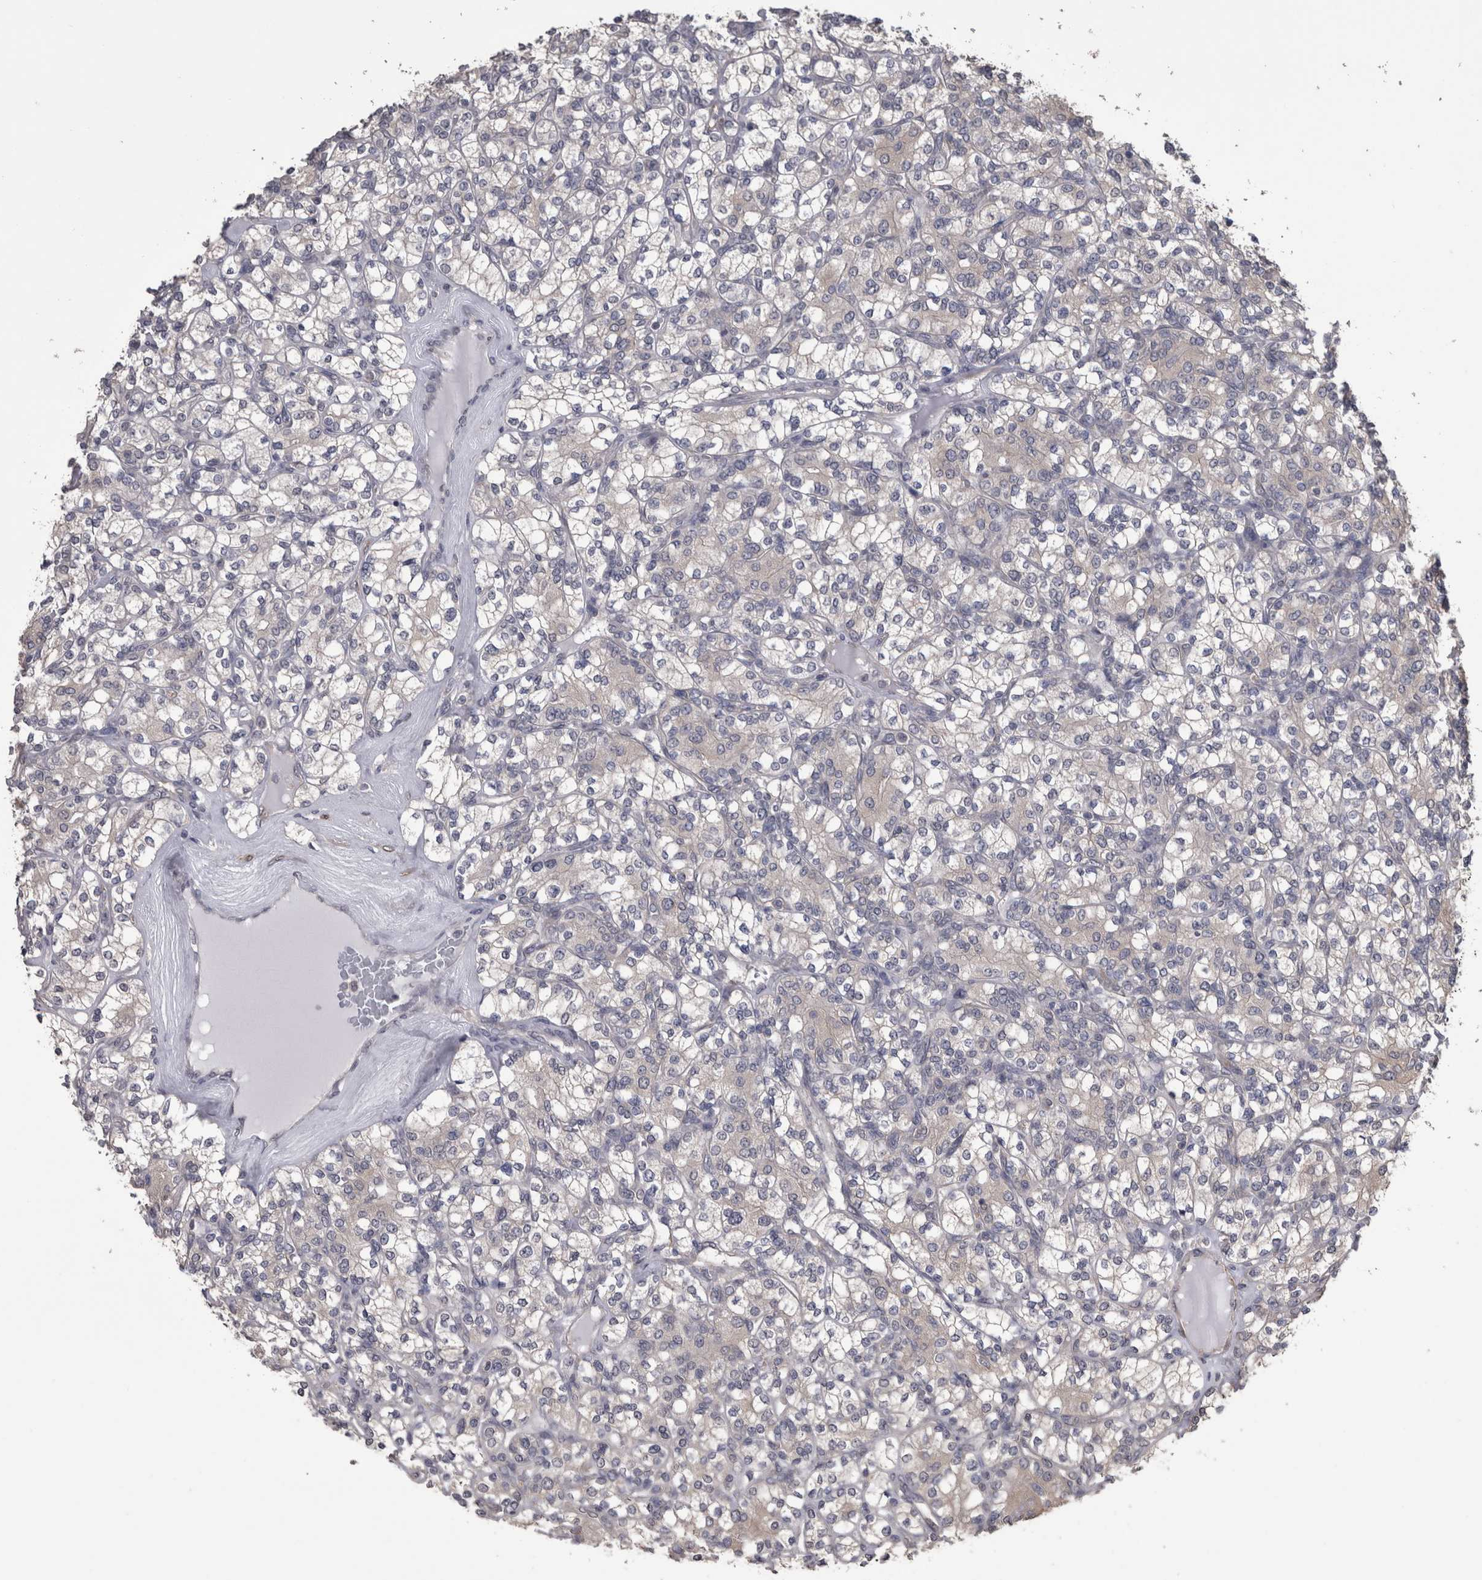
{"staining": {"intensity": "negative", "quantity": "none", "location": "none"}, "tissue": "renal cancer", "cell_type": "Tumor cells", "image_type": "cancer", "snomed": [{"axis": "morphology", "description": "Adenocarcinoma, NOS"}, {"axis": "topography", "description": "Kidney"}], "caption": "High magnification brightfield microscopy of adenocarcinoma (renal) stained with DAB (3,3'-diaminobenzidine) (brown) and counterstained with hematoxylin (blue): tumor cells show no significant positivity.", "gene": "DDX6", "patient": {"sex": "male", "age": 77}}